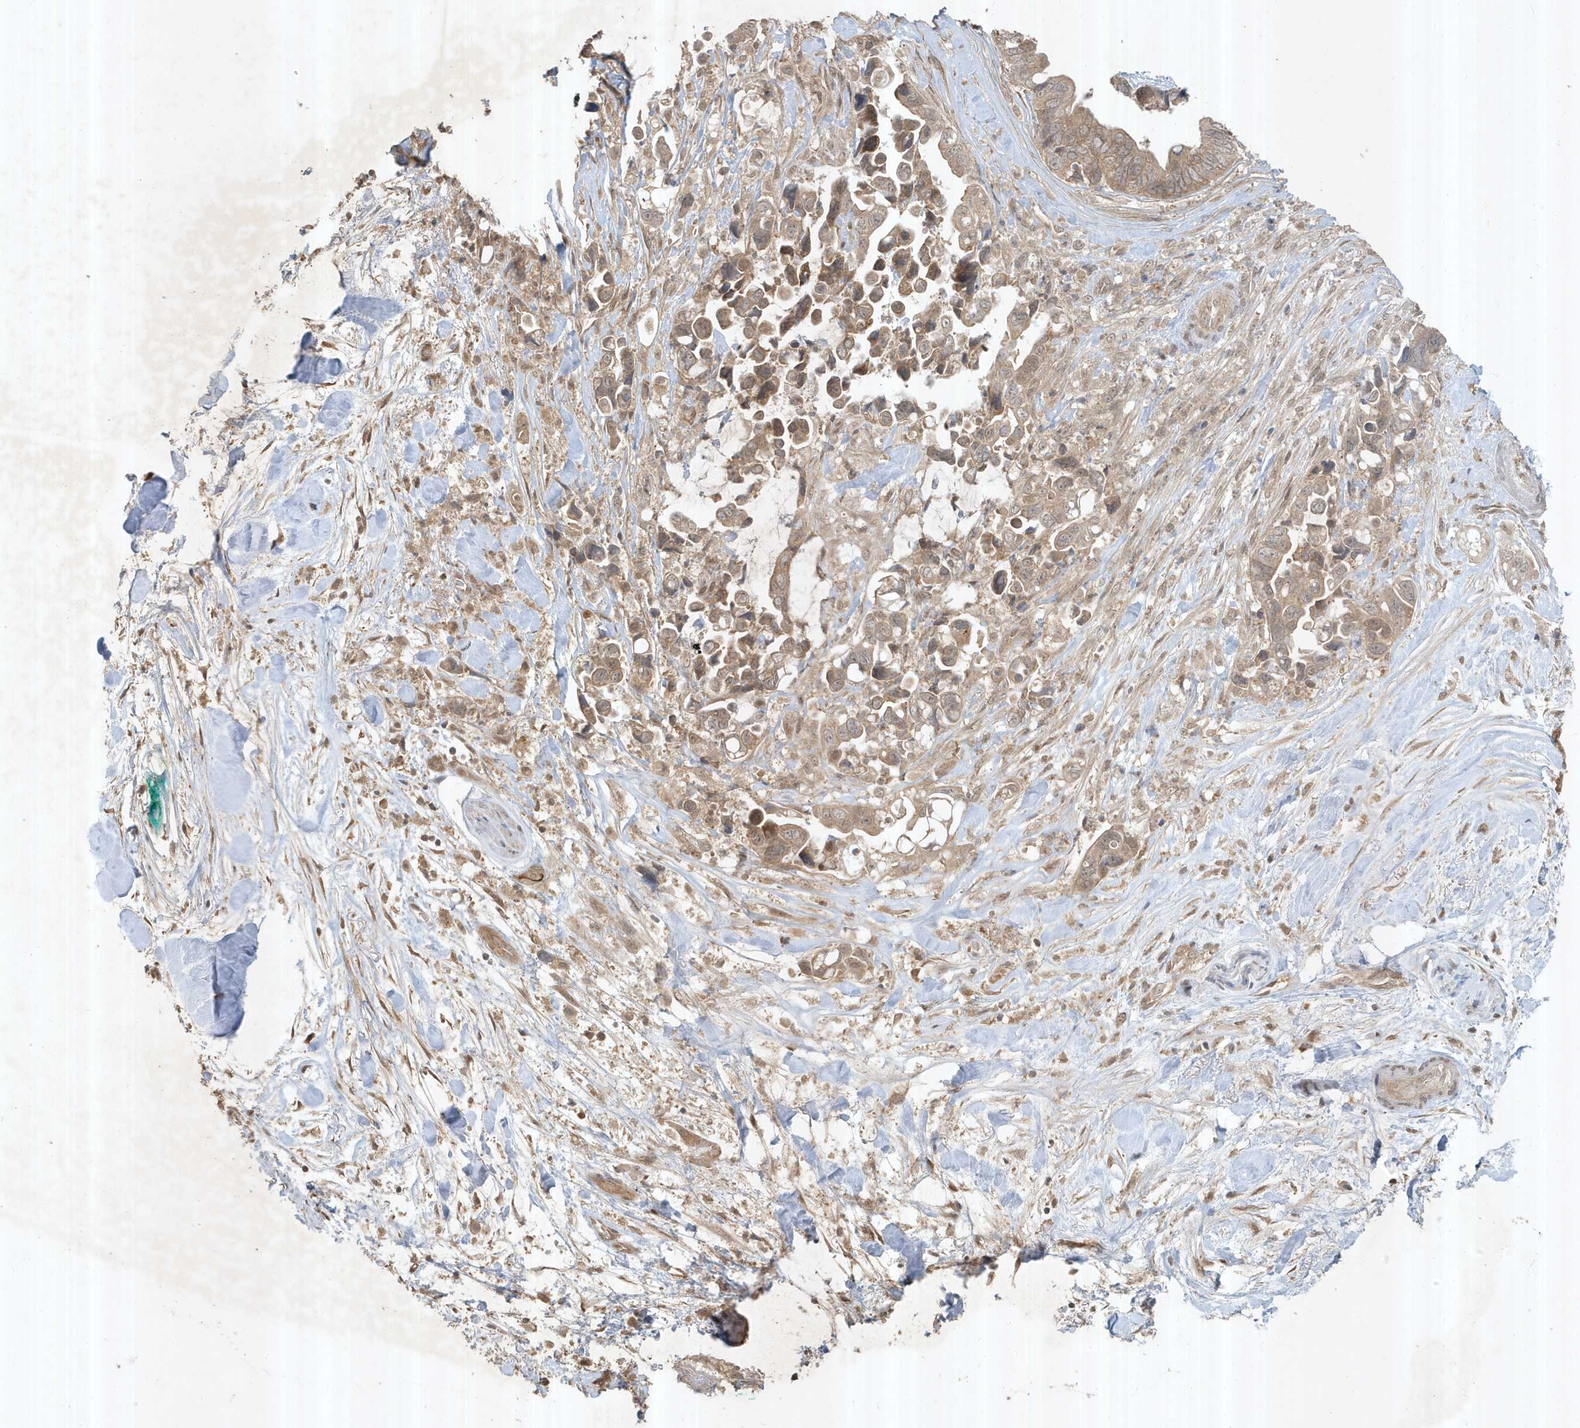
{"staining": {"intensity": "weak", "quantity": ">75%", "location": "cytoplasmic/membranous"}, "tissue": "pancreatic cancer", "cell_type": "Tumor cells", "image_type": "cancer", "snomed": [{"axis": "morphology", "description": "Adenocarcinoma, NOS"}, {"axis": "topography", "description": "Pancreas"}], "caption": "Brown immunohistochemical staining in pancreatic cancer (adenocarcinoma) shows weak cytoplasmic/membranous positivity in approximately >75% of tumor cells. (DAB (3,3'-diaminobenzidine) IHC, brown staining for protein, blue staining for nuclei).", "gene": "ABCB9", "patient": {"sex": "female", "age": 72}}